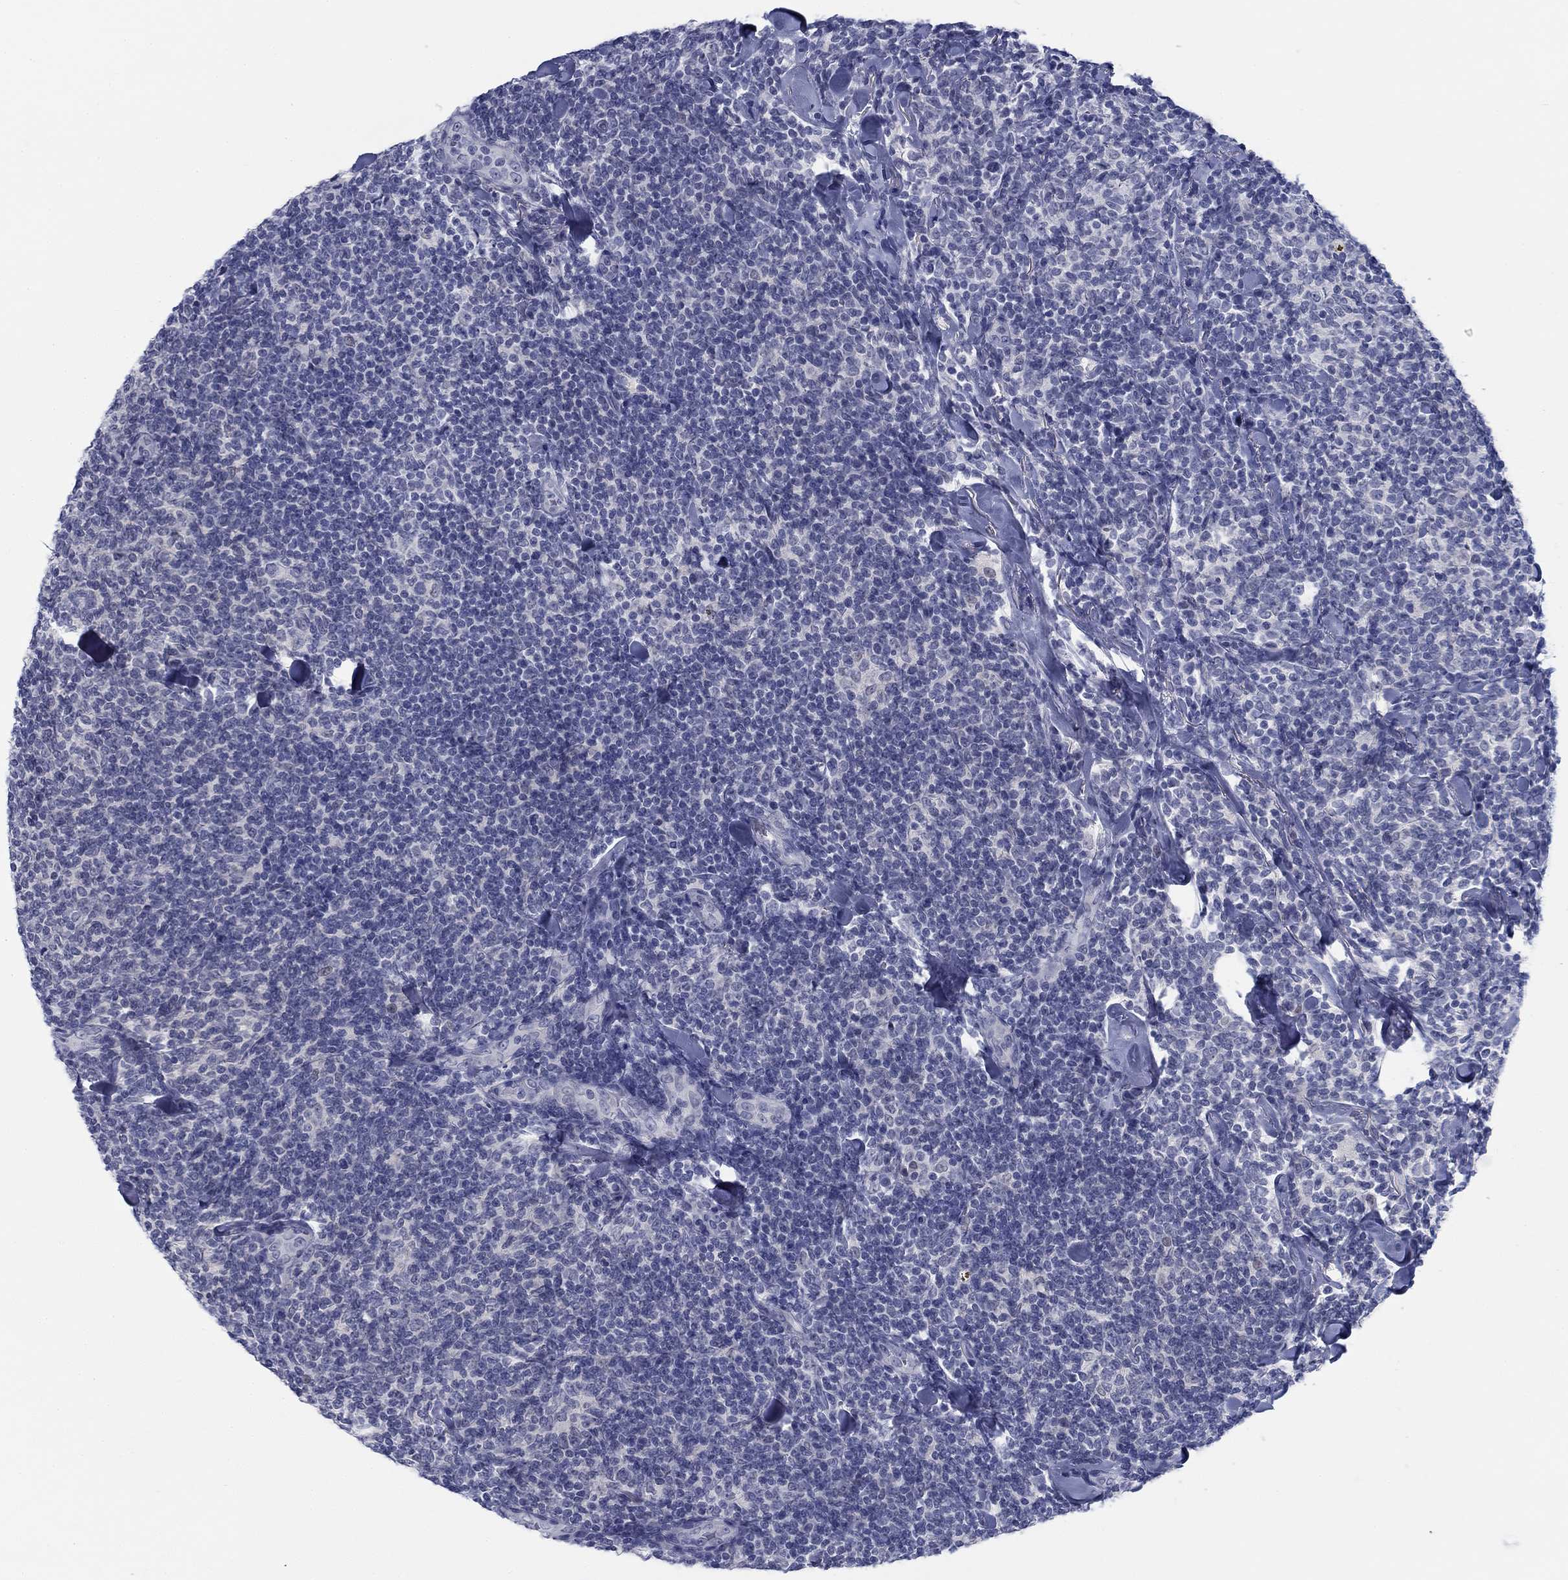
{"staining": {"intensity": "negative", "quantity": "none", "location": "none"}, "tissue": "lymphoma", "cell_type": "Tumor cells", "image_type": "cancer", "snomed": [{"axis": "morphology", "description": "Malignant lymphoma, non-Hodgkin's type, Low grade"}, {"axis": "topography", "description": "Lymph node"}], "caption": "A high-resolution photomicrograph shows IHC staining of malignant lymphoma, non-Hodgkin's type (low-grade), which demonstrates no significant staining in tumor cells.", "gene": "DNAL1", "patient": {"sex": "female", "age": 56}}